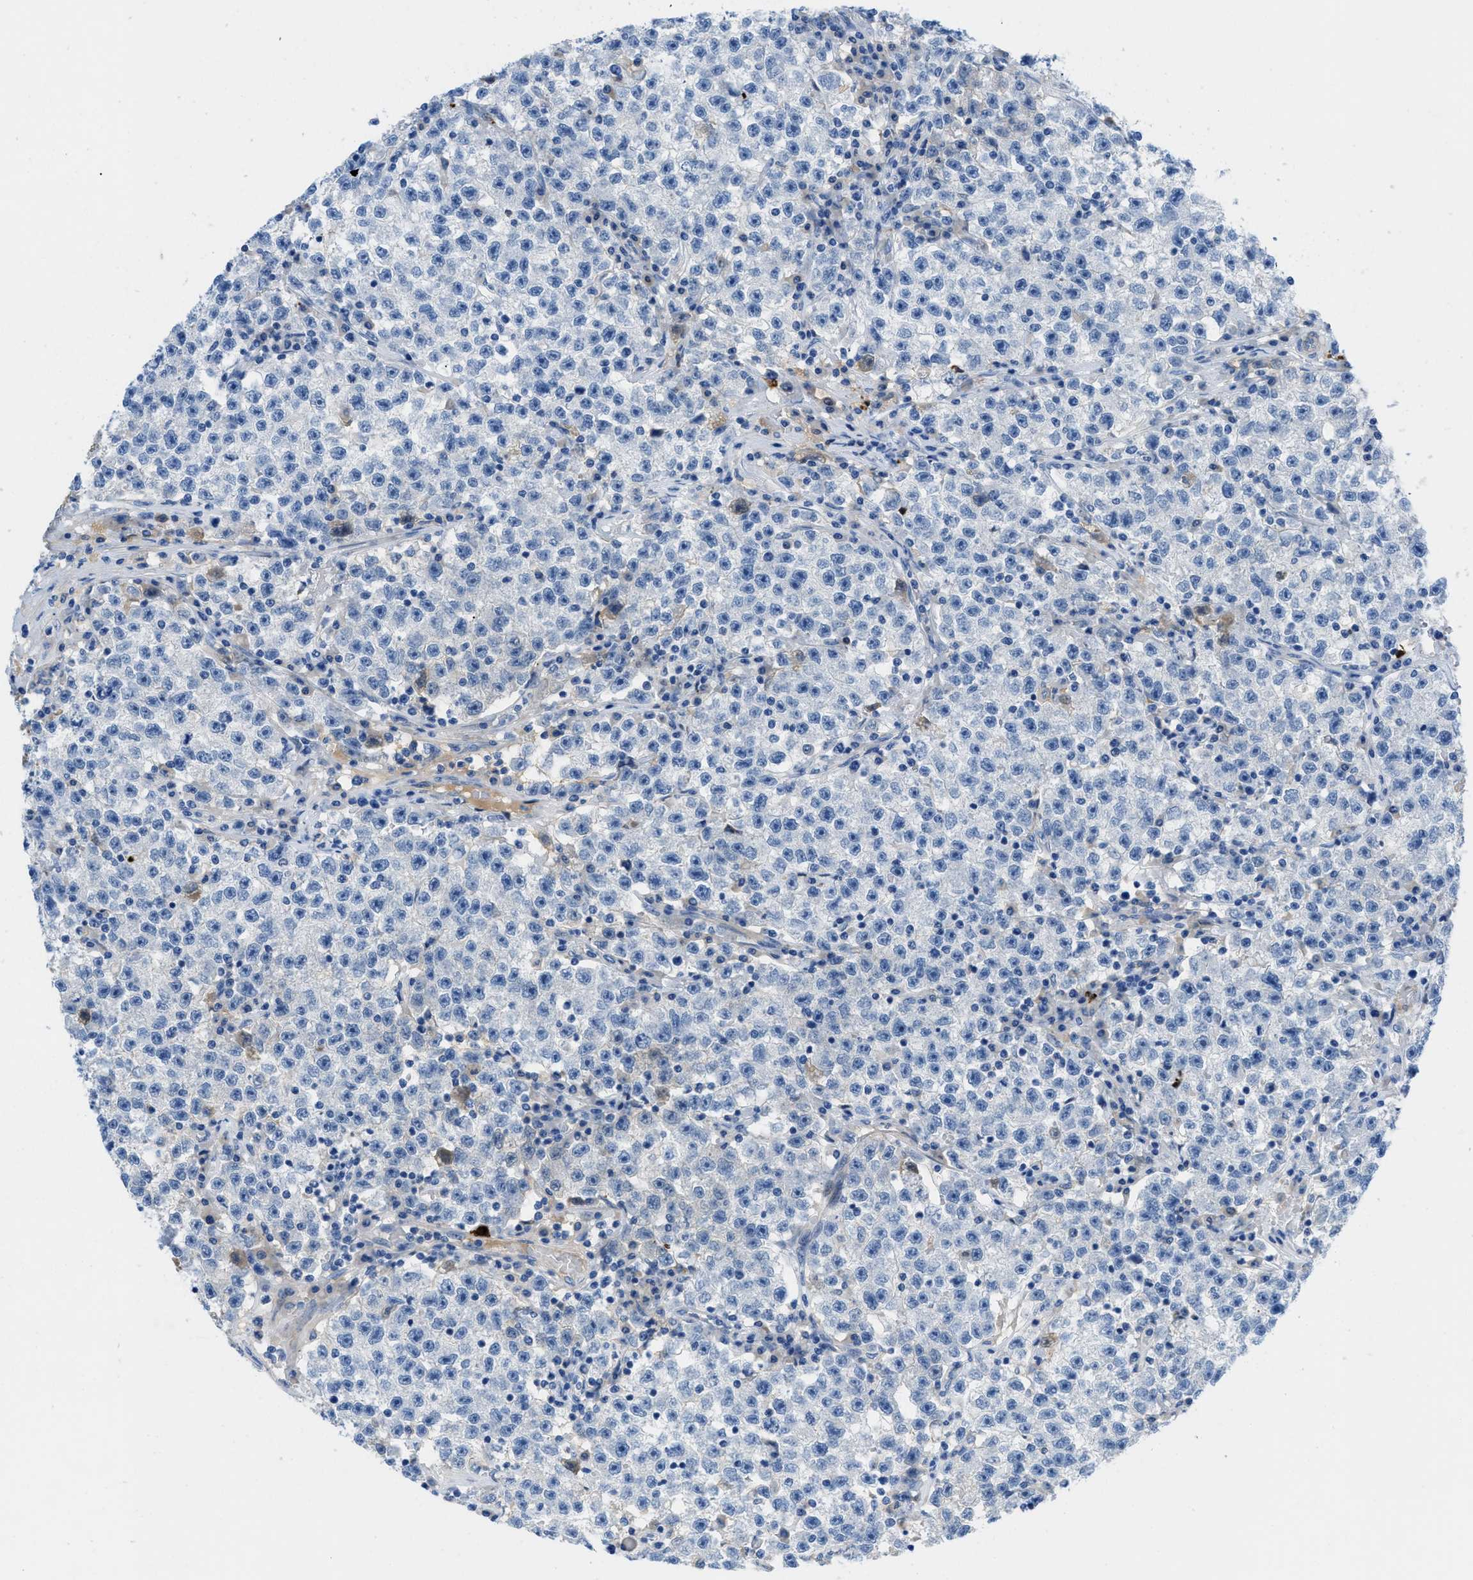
{"staining": {"intensity": "negative", "quantity": "none", "location": "none"}, "tissue": "testis cancer", "cell_type": "Tumor cells", "image_type": "cancer", "snomed": [{"axis": "morphology", "description": "Seminoma, NOS"}, {"axis": "topography", "description": "Testis"}], "caption": "Testis cancer (seminoma) was stained to show a protein in brown. There is no significant staining in tumor cells.", "gene": "XCR1", "patient": {"sex": "male", "age": 22}}